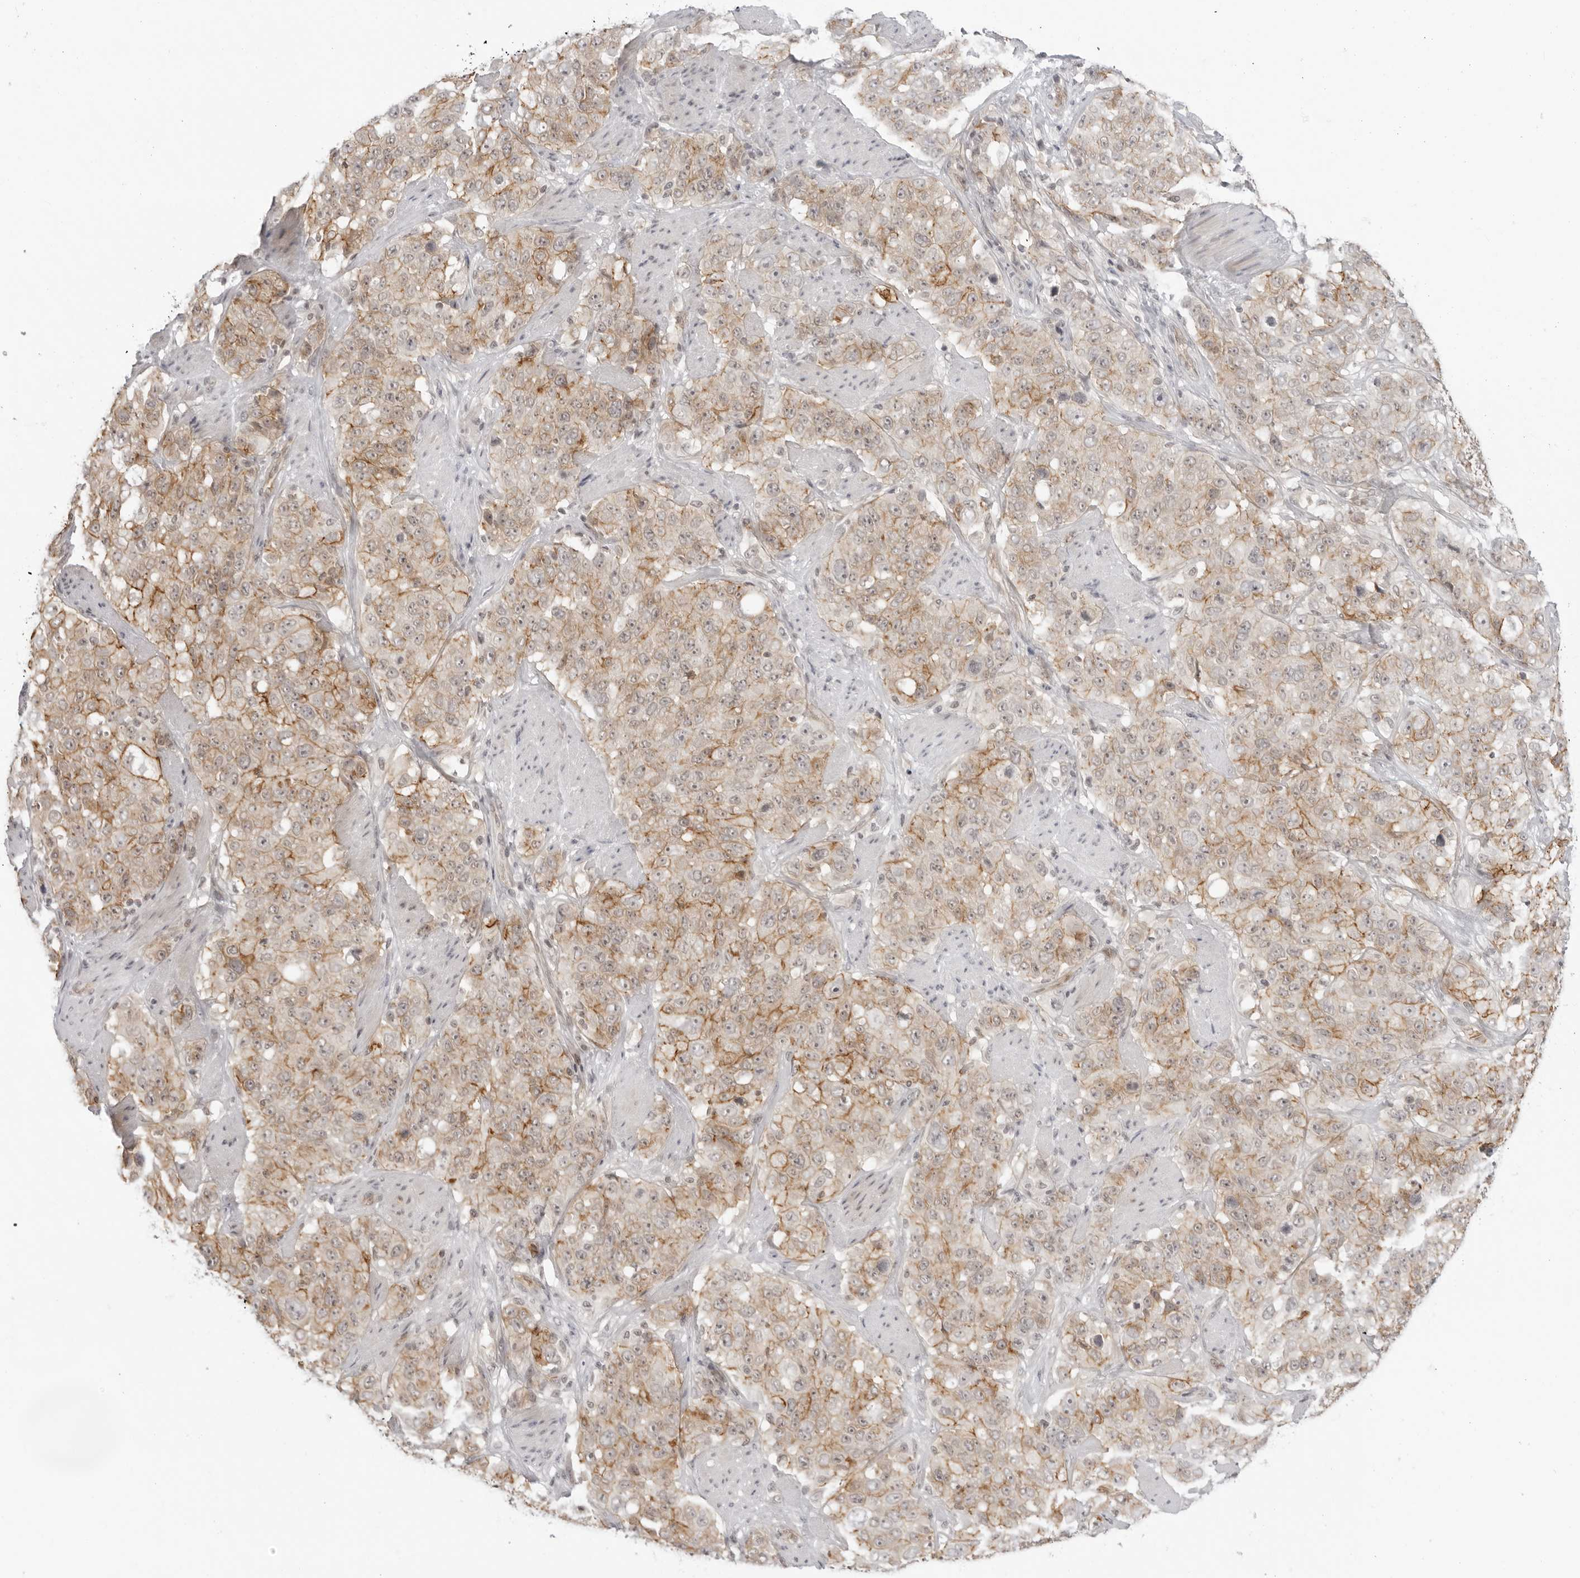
{"staining": {"intensity": "moderate", "quantity": ">75%", "location": "cytoplasmic/membranous"}, "tissue": "stomach cancer", "cell_type": "Tumor cells", "image_type": "cancer", "snomed": [{"axis": "morphology", "description": "Adenocarcinoma, NOS"}, {"axis": "topography", "description": "Stomach"}], "caption": "A histopathology image showing moderate cytoplasmic/membranous staining in about >75% of tumor cells in stomach cancer (adenocarcinoma), as visualized by brown immunohistochemical staining.", "gene": "TRAPPC3", "patient": {"sex": "male", "age": 48}}